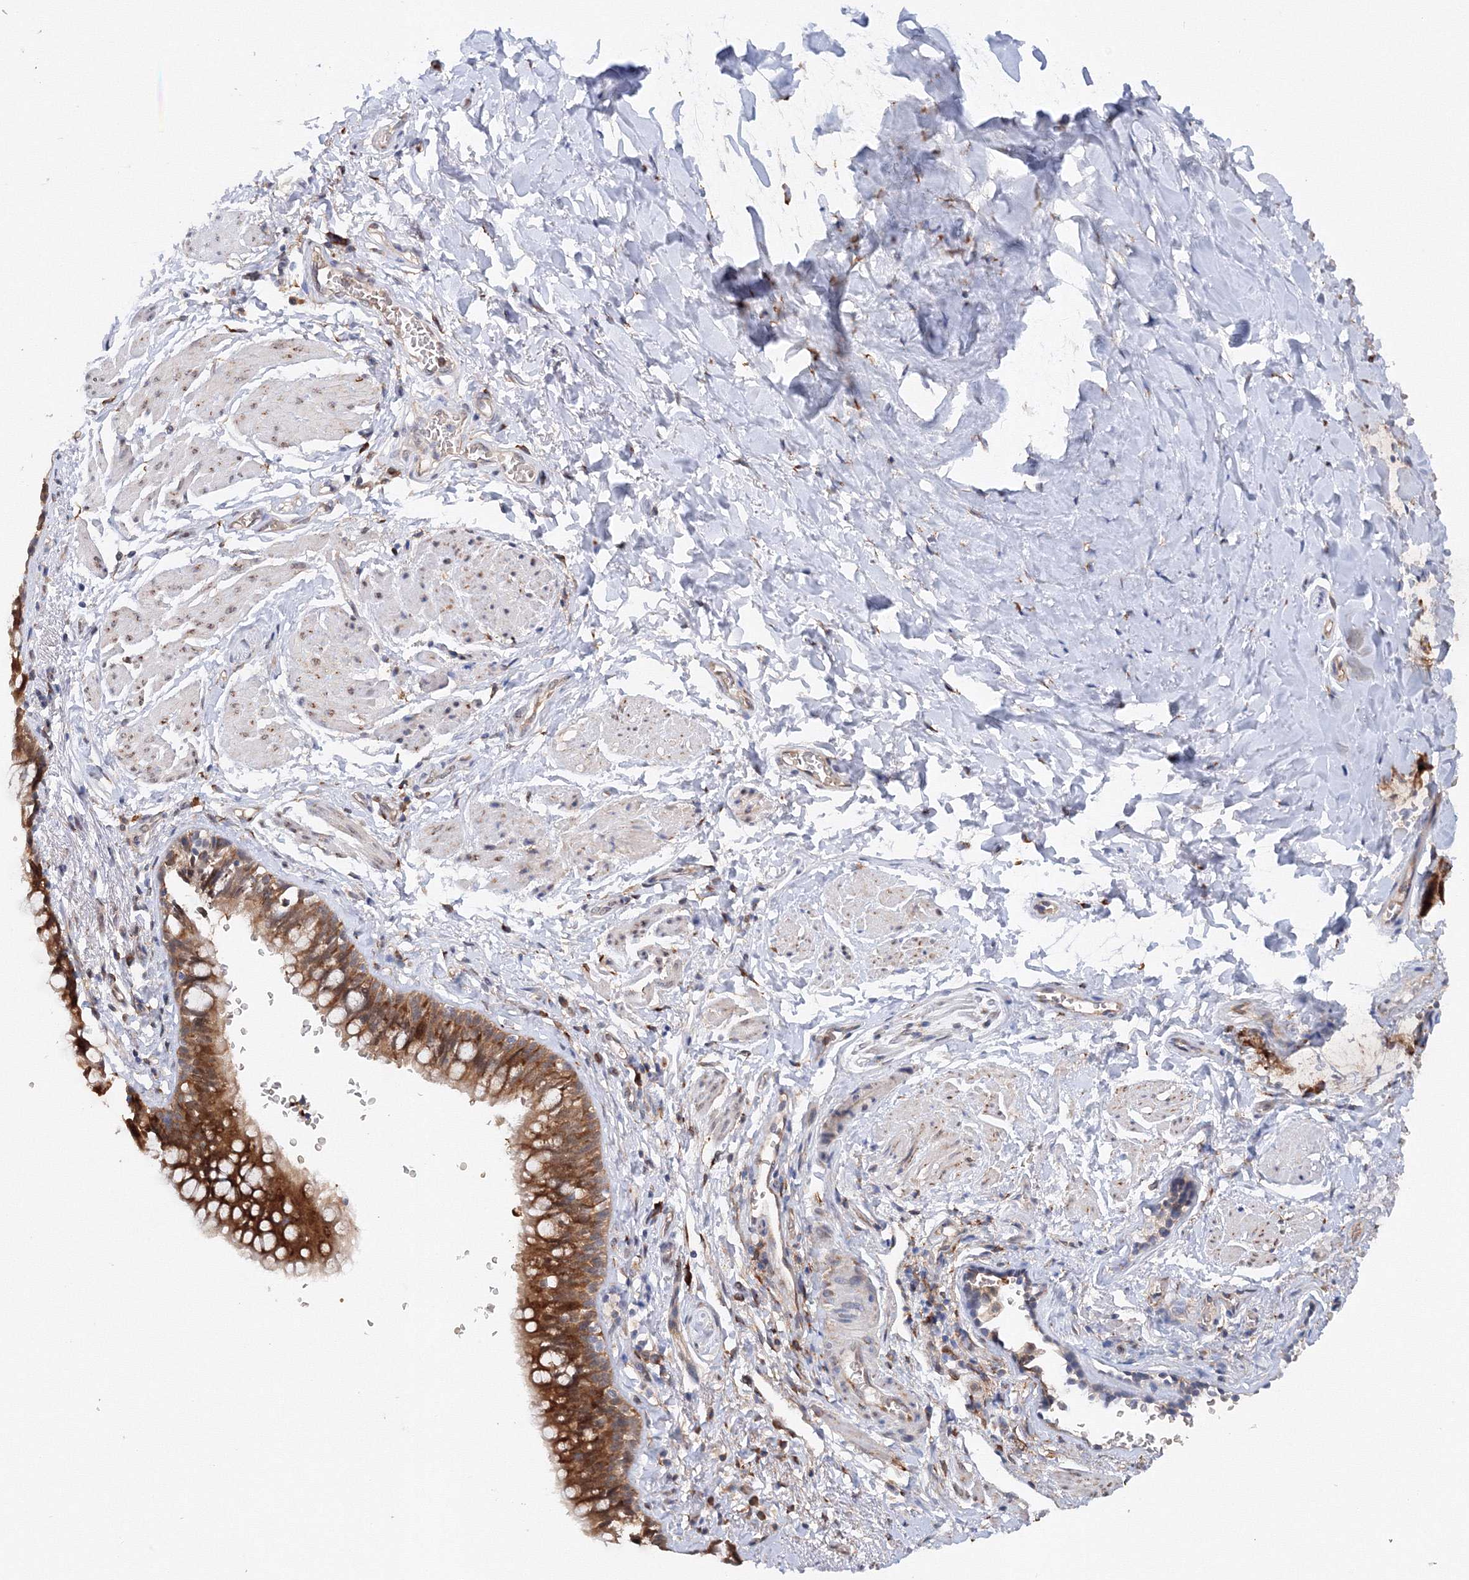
{"staining": {"intensity": "strong", "quantity": ">75%", "location": "cytoplasmic/membranous"}, "tissue": "bronchus", "cell_type": "Respiratory epithelial cells", "image_type": "normal", "snomed": [{"axis": "morphology", "description": "Normal tissue, NOS"}, {"axis": "topography", "description": "Cartilage tissue"}, {"axis": "topography", "description": "Bronchus"}], "caption": "This histopathology image demonstrates IHC staining of benign bronchus, with high strong cytoplasmic/membranous positivity in approximately >75% of respiratory epithelial cells.", "gene": "DIS3L2", "patient": {"sex": "female", "age": 36}}